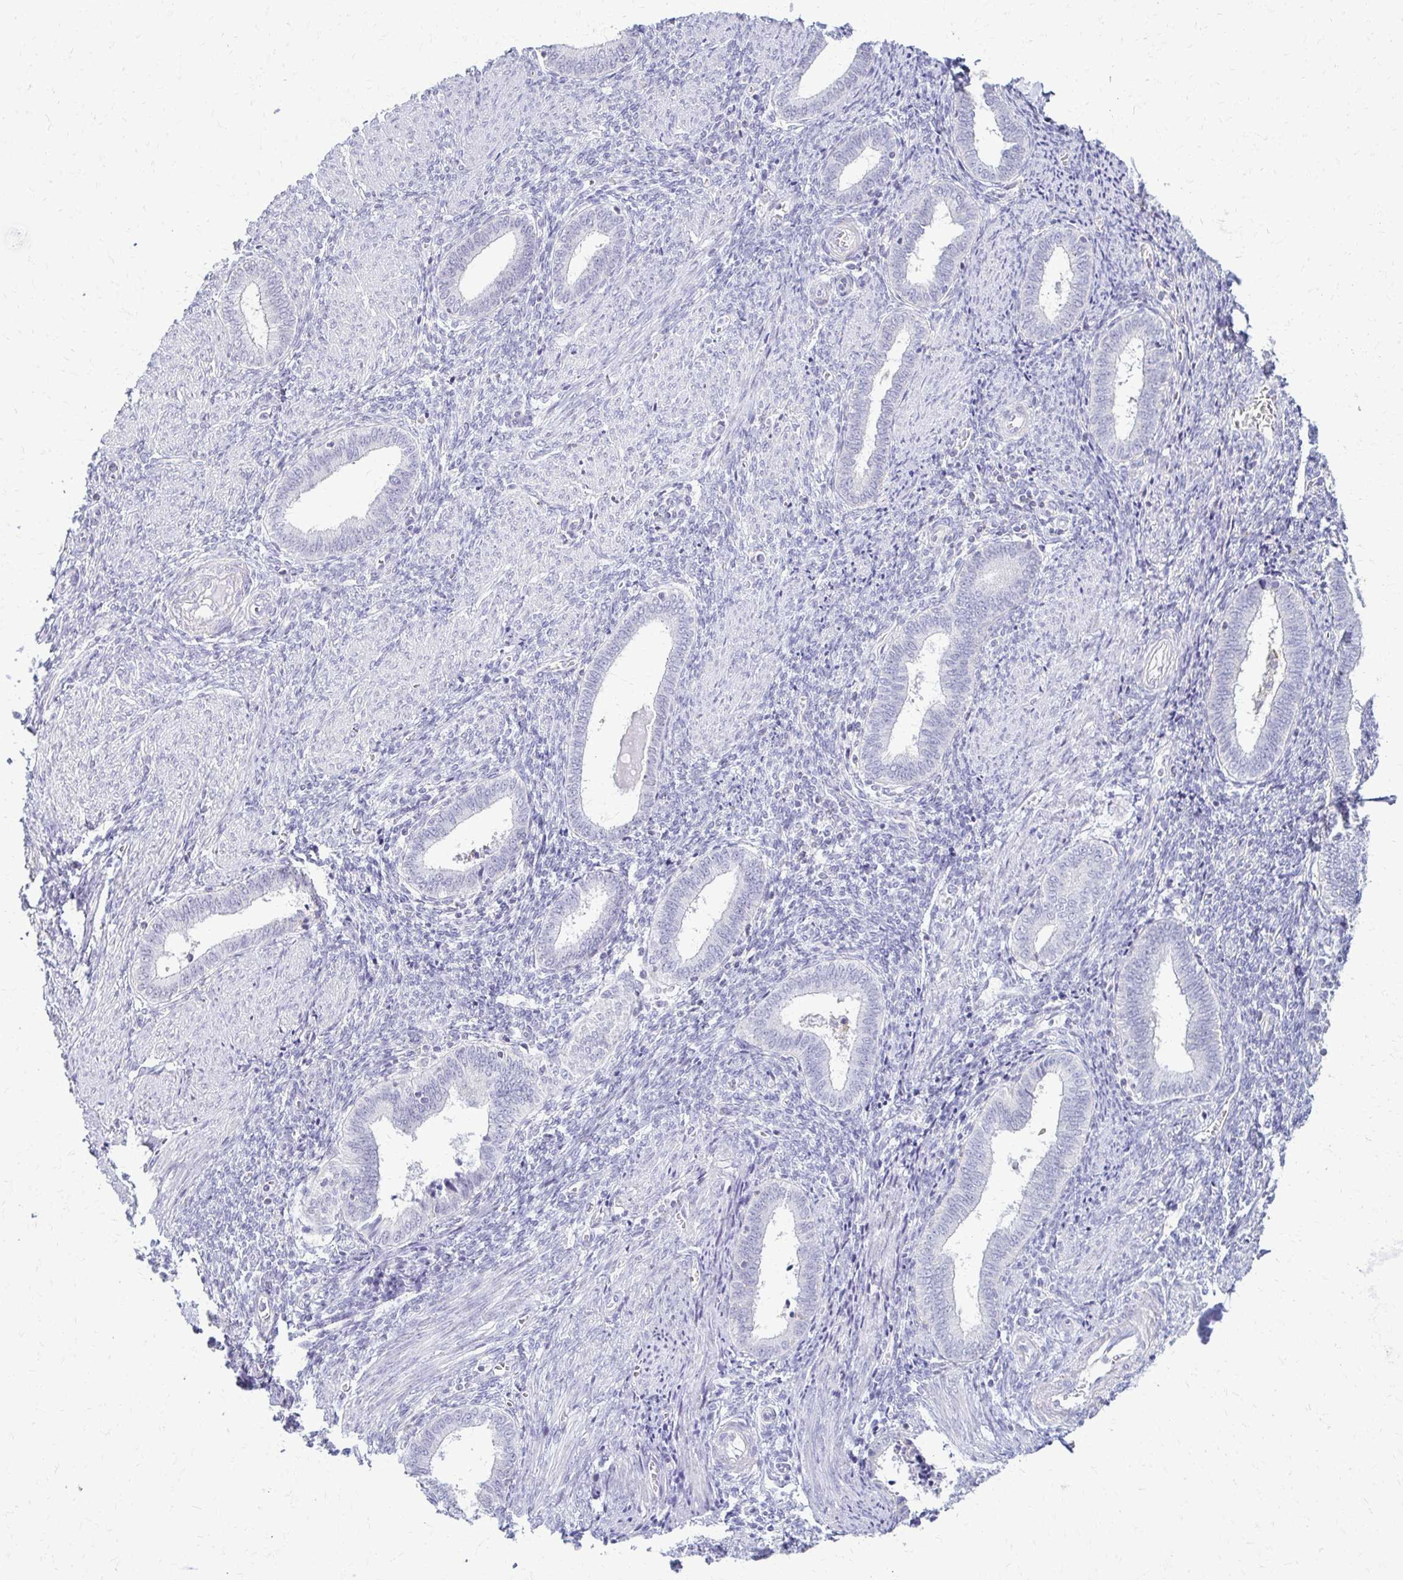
{"staining": {"intensity": "negative", "quantity": "none", "location": "none"}, "tissue": "endometrium", "cell_type": "Cells in endometrial stroma", "image_type": "normal", "snomed": [{"axis": "morphology", "description": "Normal tissue, NOS"}, {"axis": "topography", "description": "Endometrium"}], "caption": "Human endometrium stained for a protein using IHC demonstrates no positivity in cells in endometrial stroma.", "gene": "FCGR2A", "patient": {"sex": "female", "age": 42}}